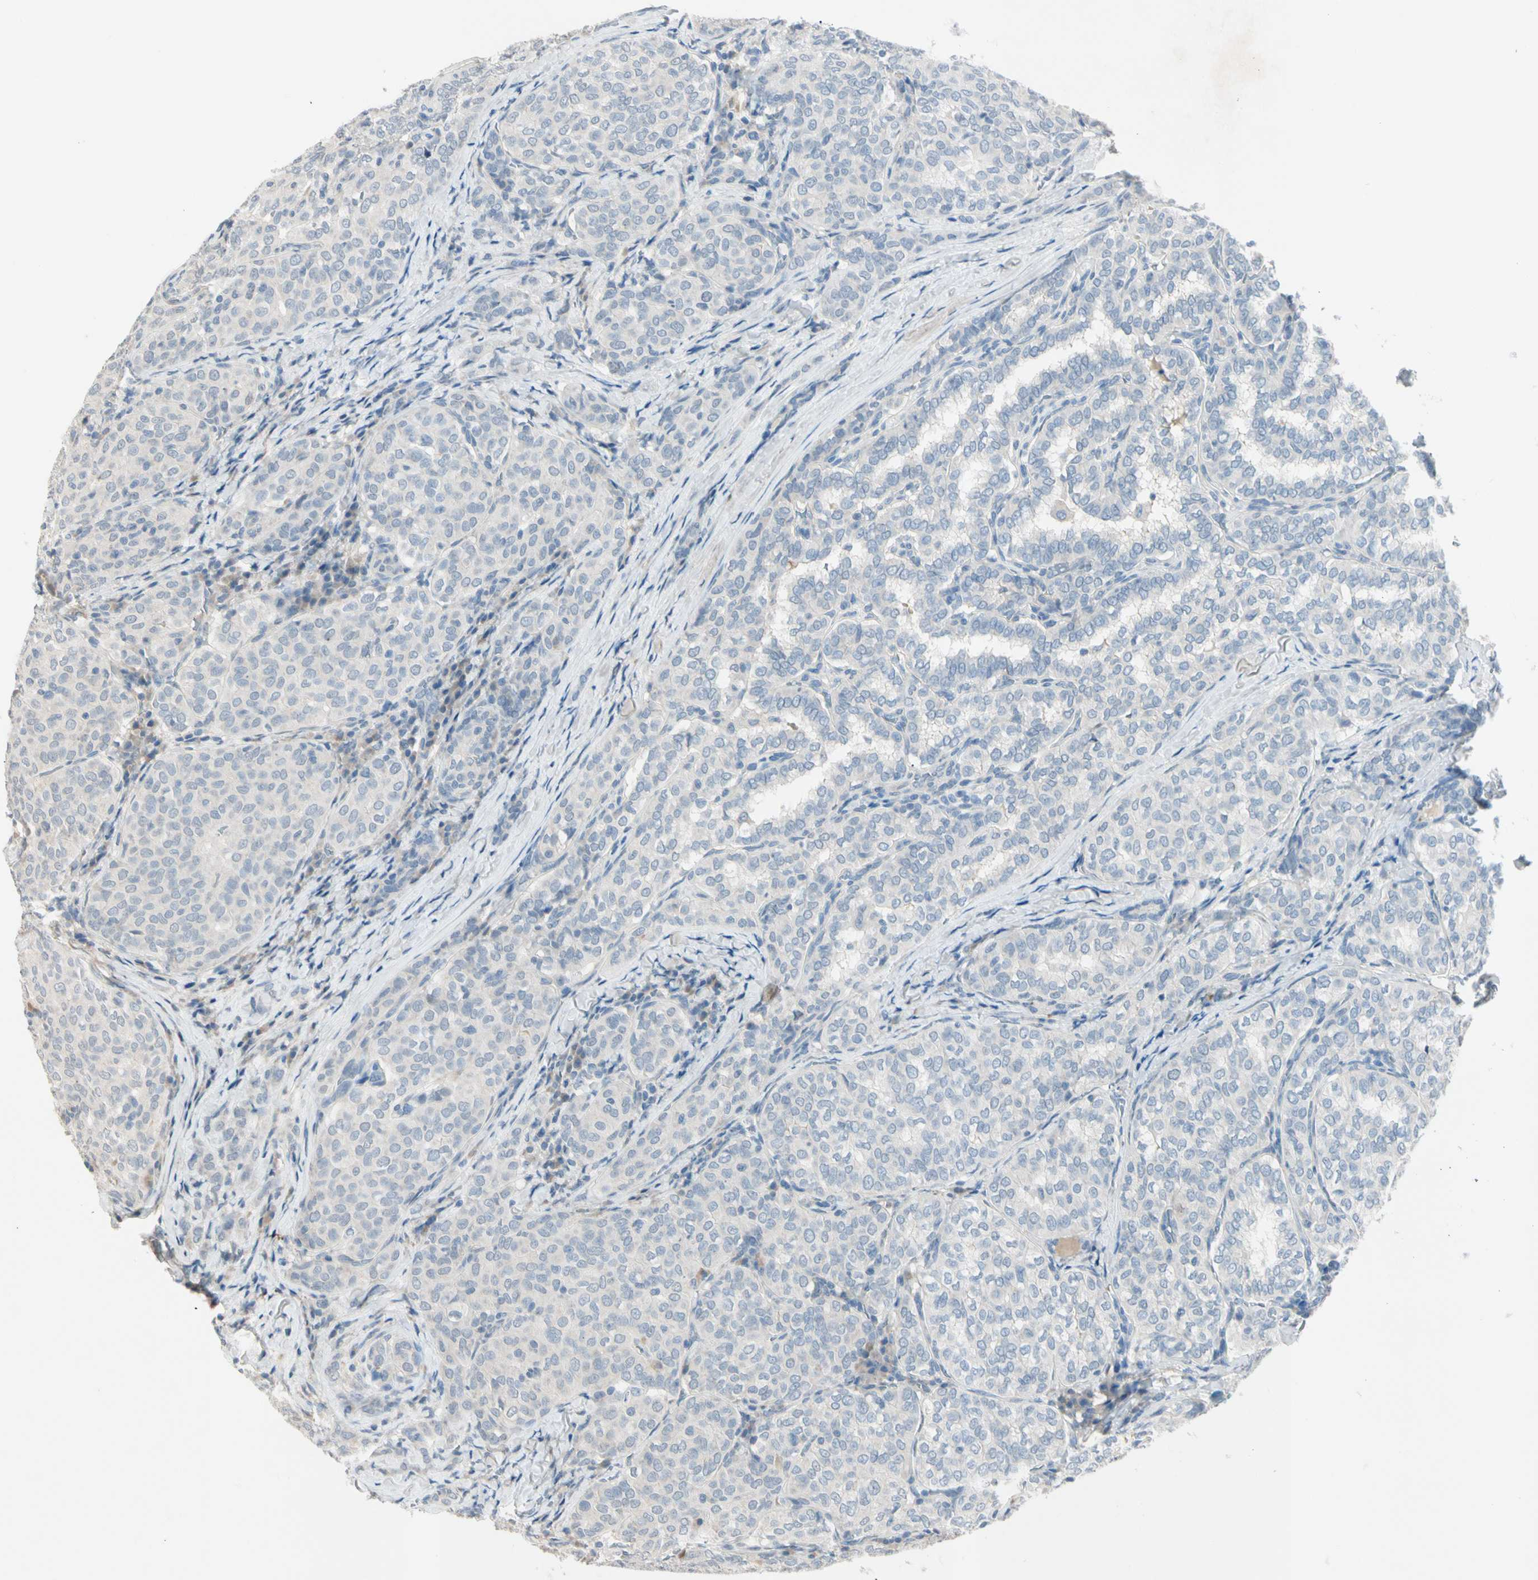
{"staining": {"intensity": "negative", "quantity": "none", "location": "none"}, "tissue": "thyroid cancer", "cell_type": "Tumor cells", "image_type": "cancer", "snomed": [{"axis": "morphology", "description": "Normal tissue, NOS"}, {"axis": "morphology", "description": "Papillary adenocarcinoma, NOS"}, {"axis": "topography", "description": "Thyroid gland"}], "caption": "Immunohistochemical staining of papillary adenocarcinoma (thyroid) displays no significant positivity in tumor cells.", "gene": "SERPIND1", "patient": {"sex": "female", "age": 30}}